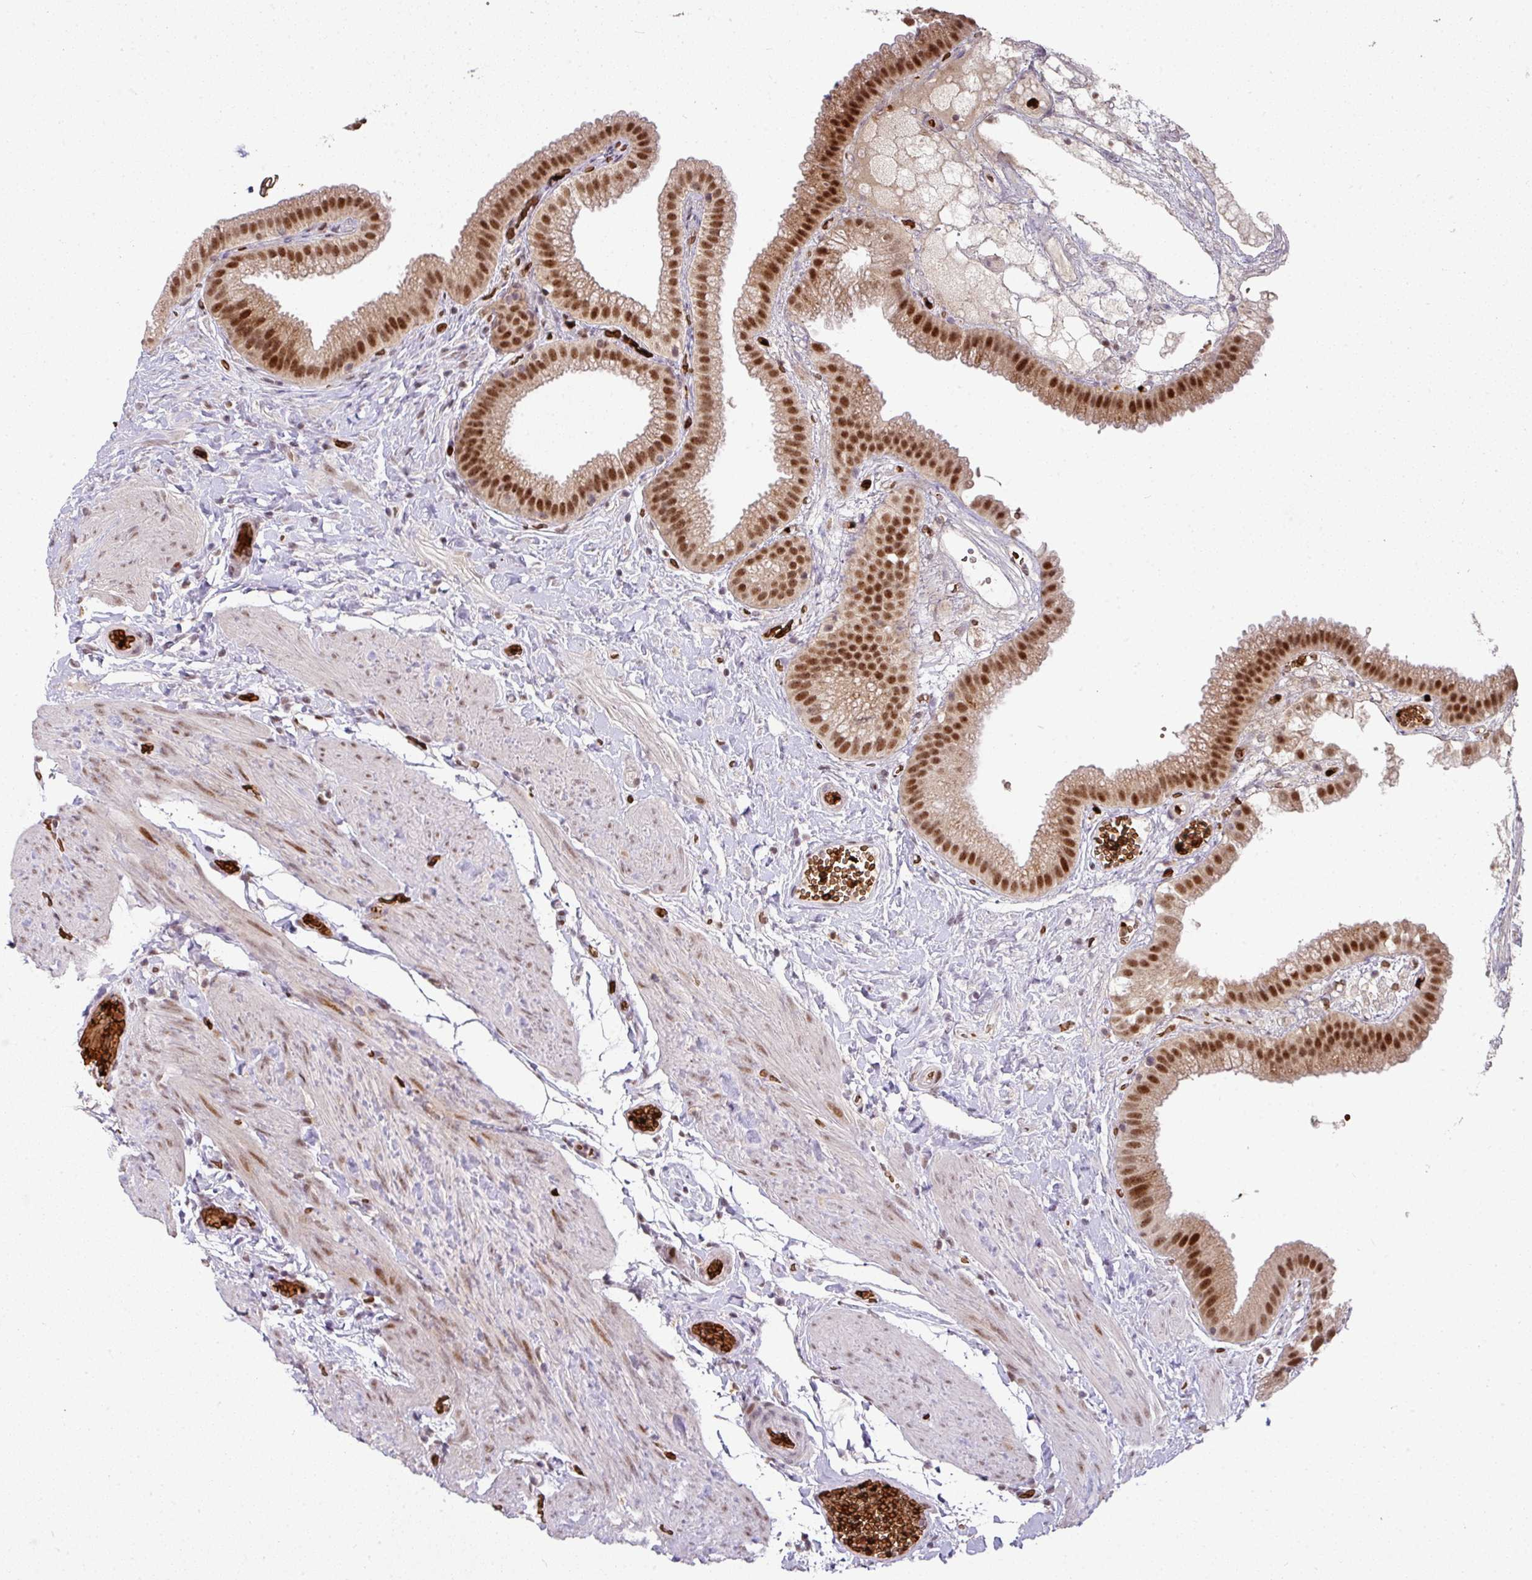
{"staining": {"intensity": "moderate", "quantity": ">75%", "location": "nuclear"}, "tissue": "gallbladder", "cell_type": "Glandular cells", "image_type": "normal", "snomed": [{"axis": "morphology", "description": "Normal tissue, NOS"}, {"axis": "topography", "description": "Gallbladder"}], "caption": "A brown stain highlights moderate nuclear staining of a protein in glandular cells of unremarkable gallbladder.", "gene": "NEIL1", "patient": {"sex": "female", "age": 63}}